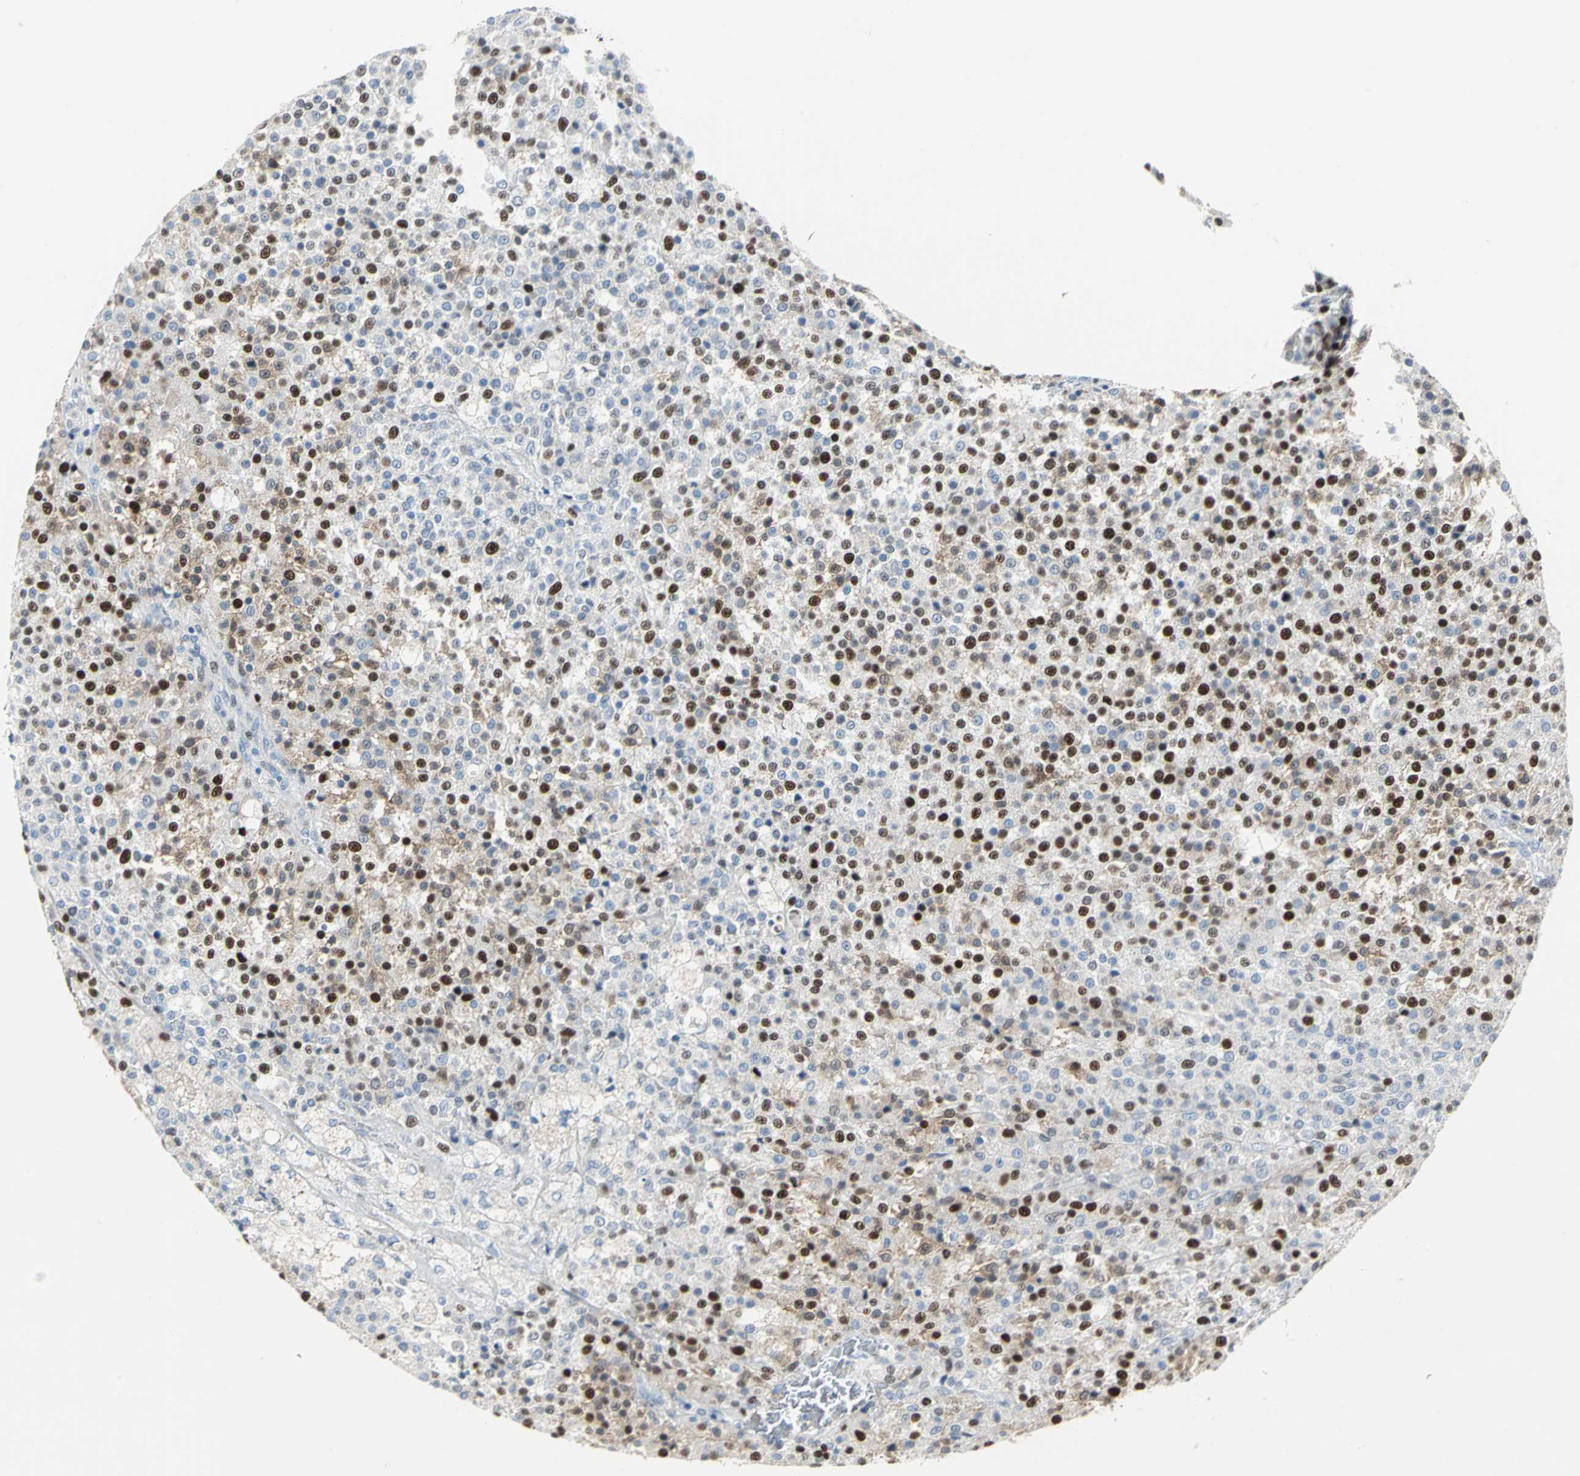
{"staining": {"intensity": "strong", "quantity": "25%-75%", "location": "cytoplasmic/membranous,nuclear"}, "tissue": "testis cancer", "cell_type": "Tumor cells", "image_type": "cancer", "snomed": [{"axis": "morphology", "description": "Seminoma, NOS"}, {"axis": "topography", "description": "Testis"}], "caption": "Immunohistochemical staining of human testis cancer (seminoma) displays strong cytoplasmic/membranous and nuclear protein expression in approximately 25%-75% of tumor cells. (DAB (3,3'-diaminobenzidine) IHC, brown staining for protein, blue staining for nuclei).", "gene": "MCM4", "patient": {"sex": "male", "age": 59}}